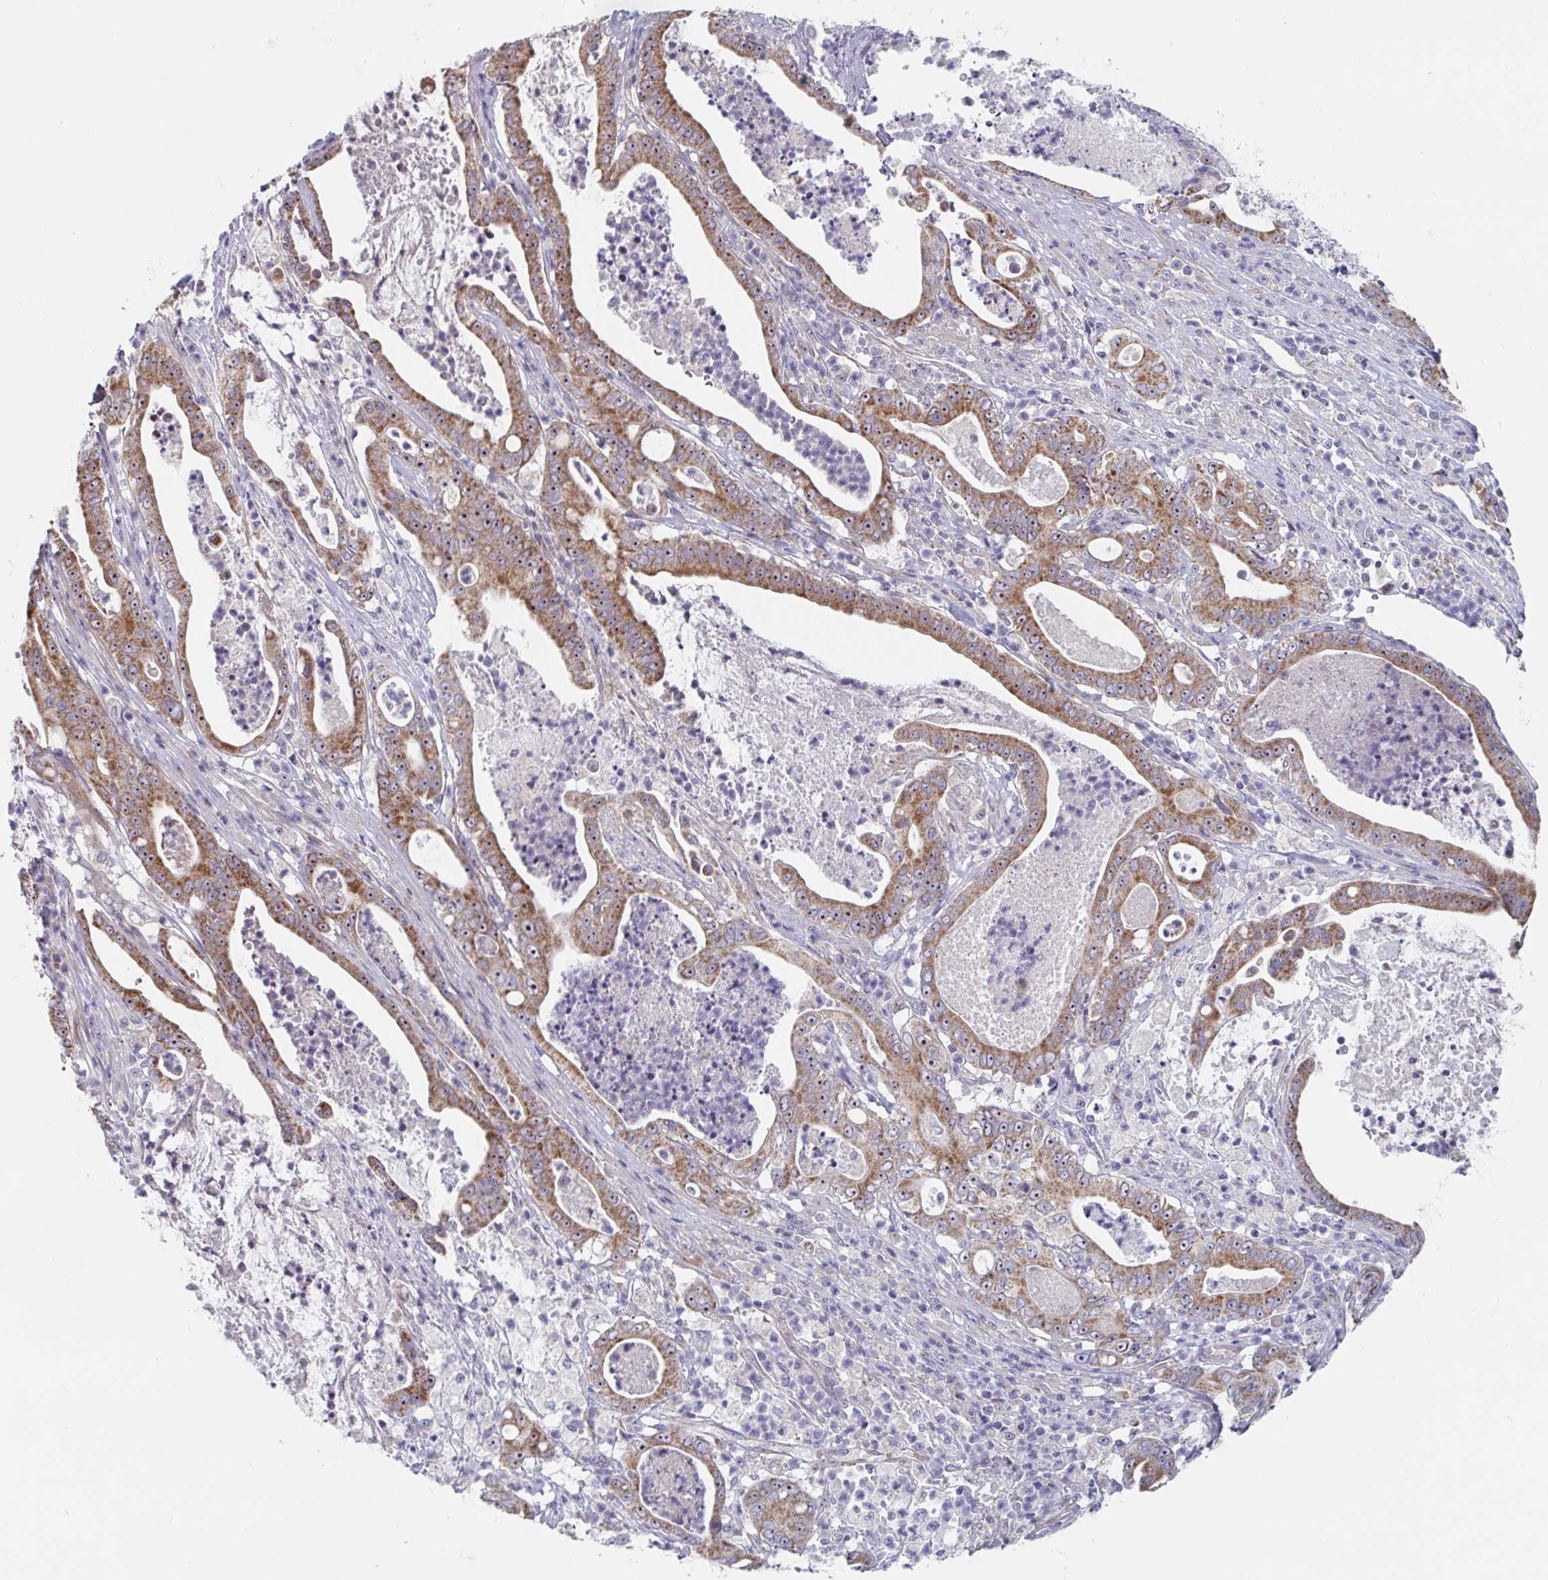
{"staining": {"intensity": "strong", "quantity": ">75%", "location": "cytoplasmic/membranous,nuclear"}, "tissue": "pancreatic cancer", "cell_type": "Tumor cells", "image_type": "cancer", "snomed": [{"axis": "morphology", "description": "Adenocarcinoma, NOS"}, {"axis": "topography", "description": "Pancreas"}], "caption": "Pancreatic cancer stained with DAB IHC shows high levels of strong cytoplasmic/membranous and nuclear staining in approximately >75% of tumor cells.", "gene": "MRPL53", "patient": {"sex": "male", "age": 71}}